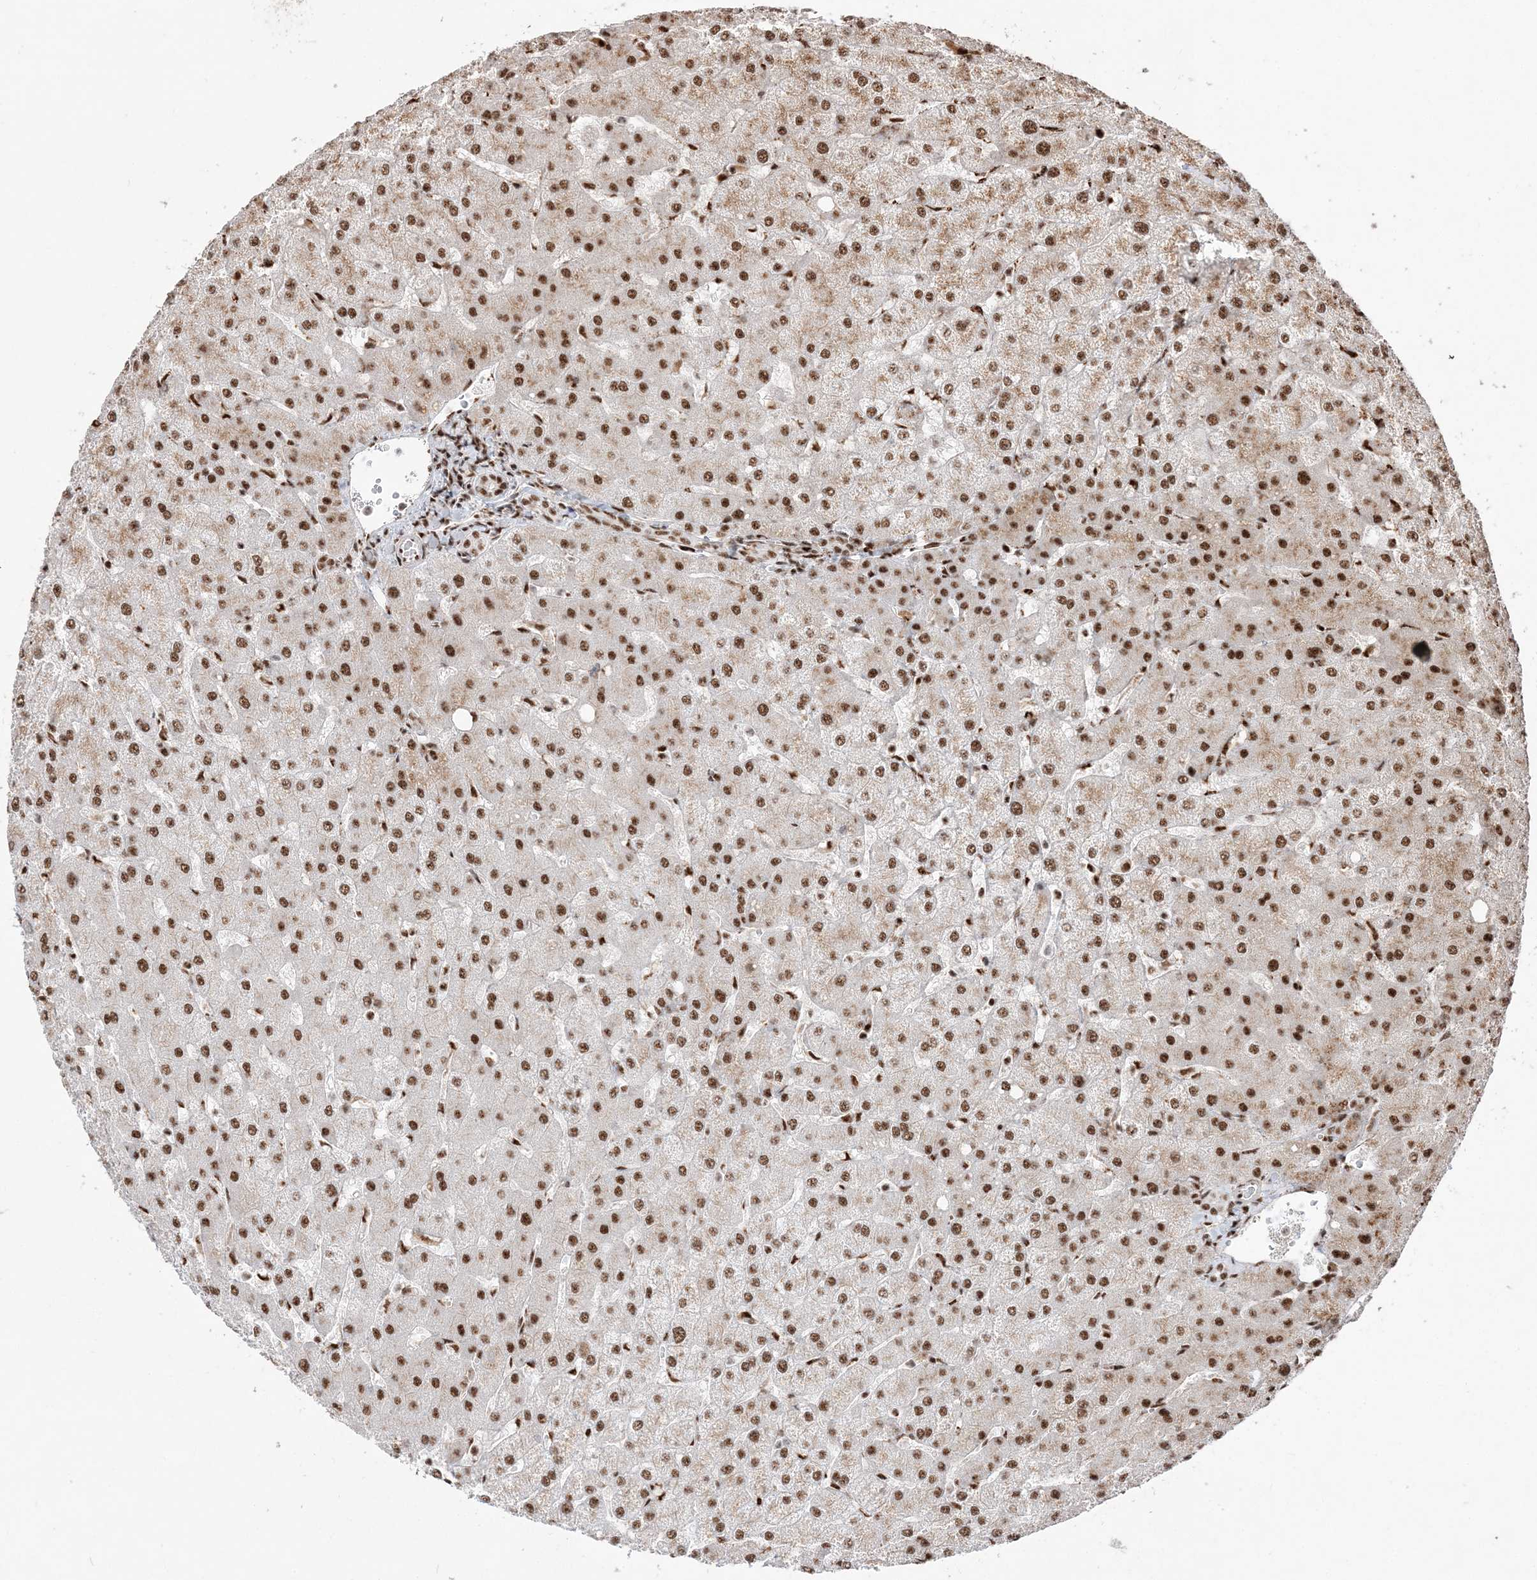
{"staining": {"intensity": "moderate", "quantity": ">75%", "location": "nuclear"}, "tissue": "liver", "cell_type": "Cholangiocytes", "image_type": "normal", "snomed": [{"axis": "morphology", "description": "Normal tissue, NOS"}, {"axis": "topography", "description": "Liver"}], "caption": "The immunohistochemical stain highlights moderate nuclear expression in cholangiocytes of benign liver.", "gene": "RBM17", "patient": {"sex": "female", "age": 54}}